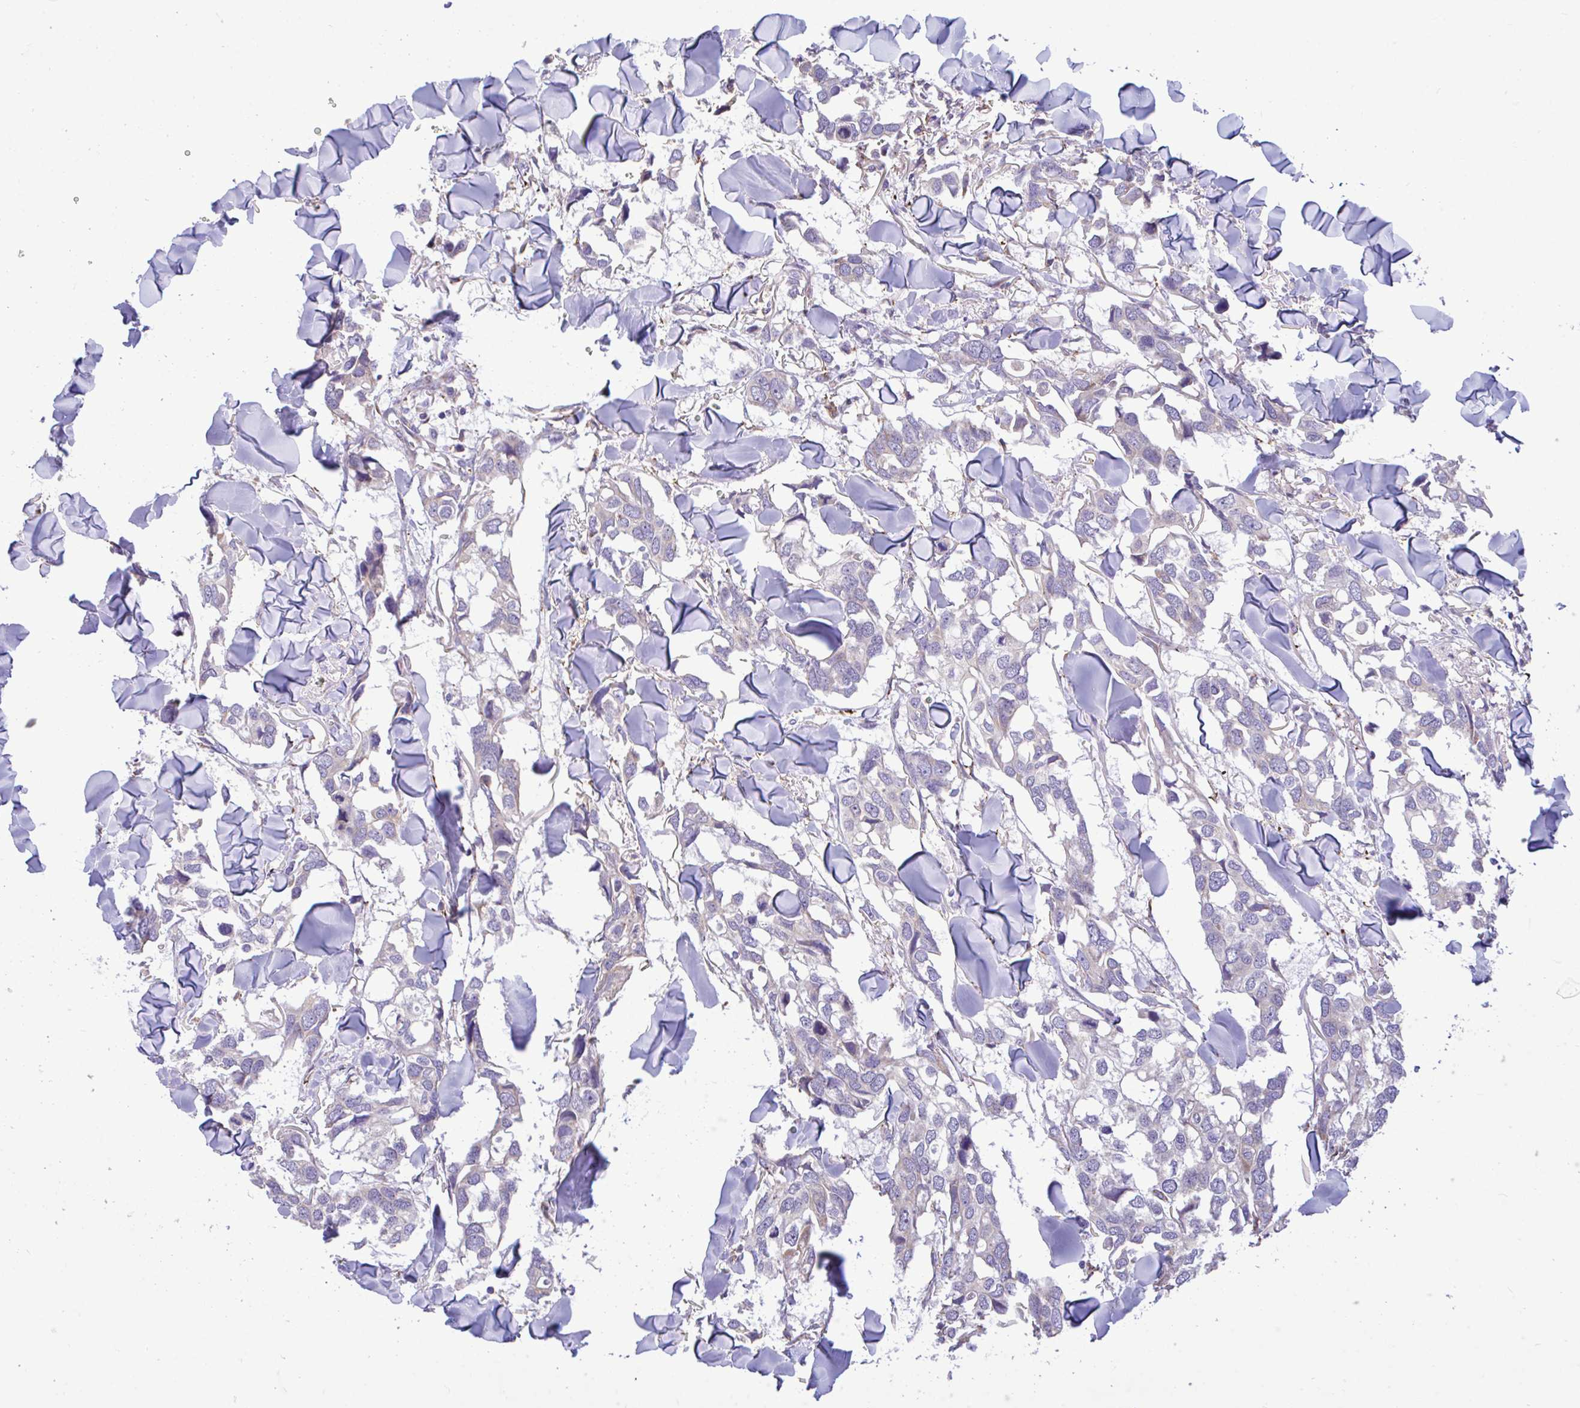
{"staining": {"intensity": "negative", "quantity": "none", "location": "none"}, "tissue": "breast cancer", "cell_type": "Tumor cells", "image_type": "cancer", "snomed": [{"axis": "morphology", "description": "Duct carcinoma"}, {"axis": "topography", "description": "Breast"}], "caption": "Tumor cells show no significant protein expression in intraductal carcinoma (breast). (Brightfield microscopy of DAB IHC at high magnification).", "gene": "PIGK", "patient": {"sex": "female", "age": 83}}